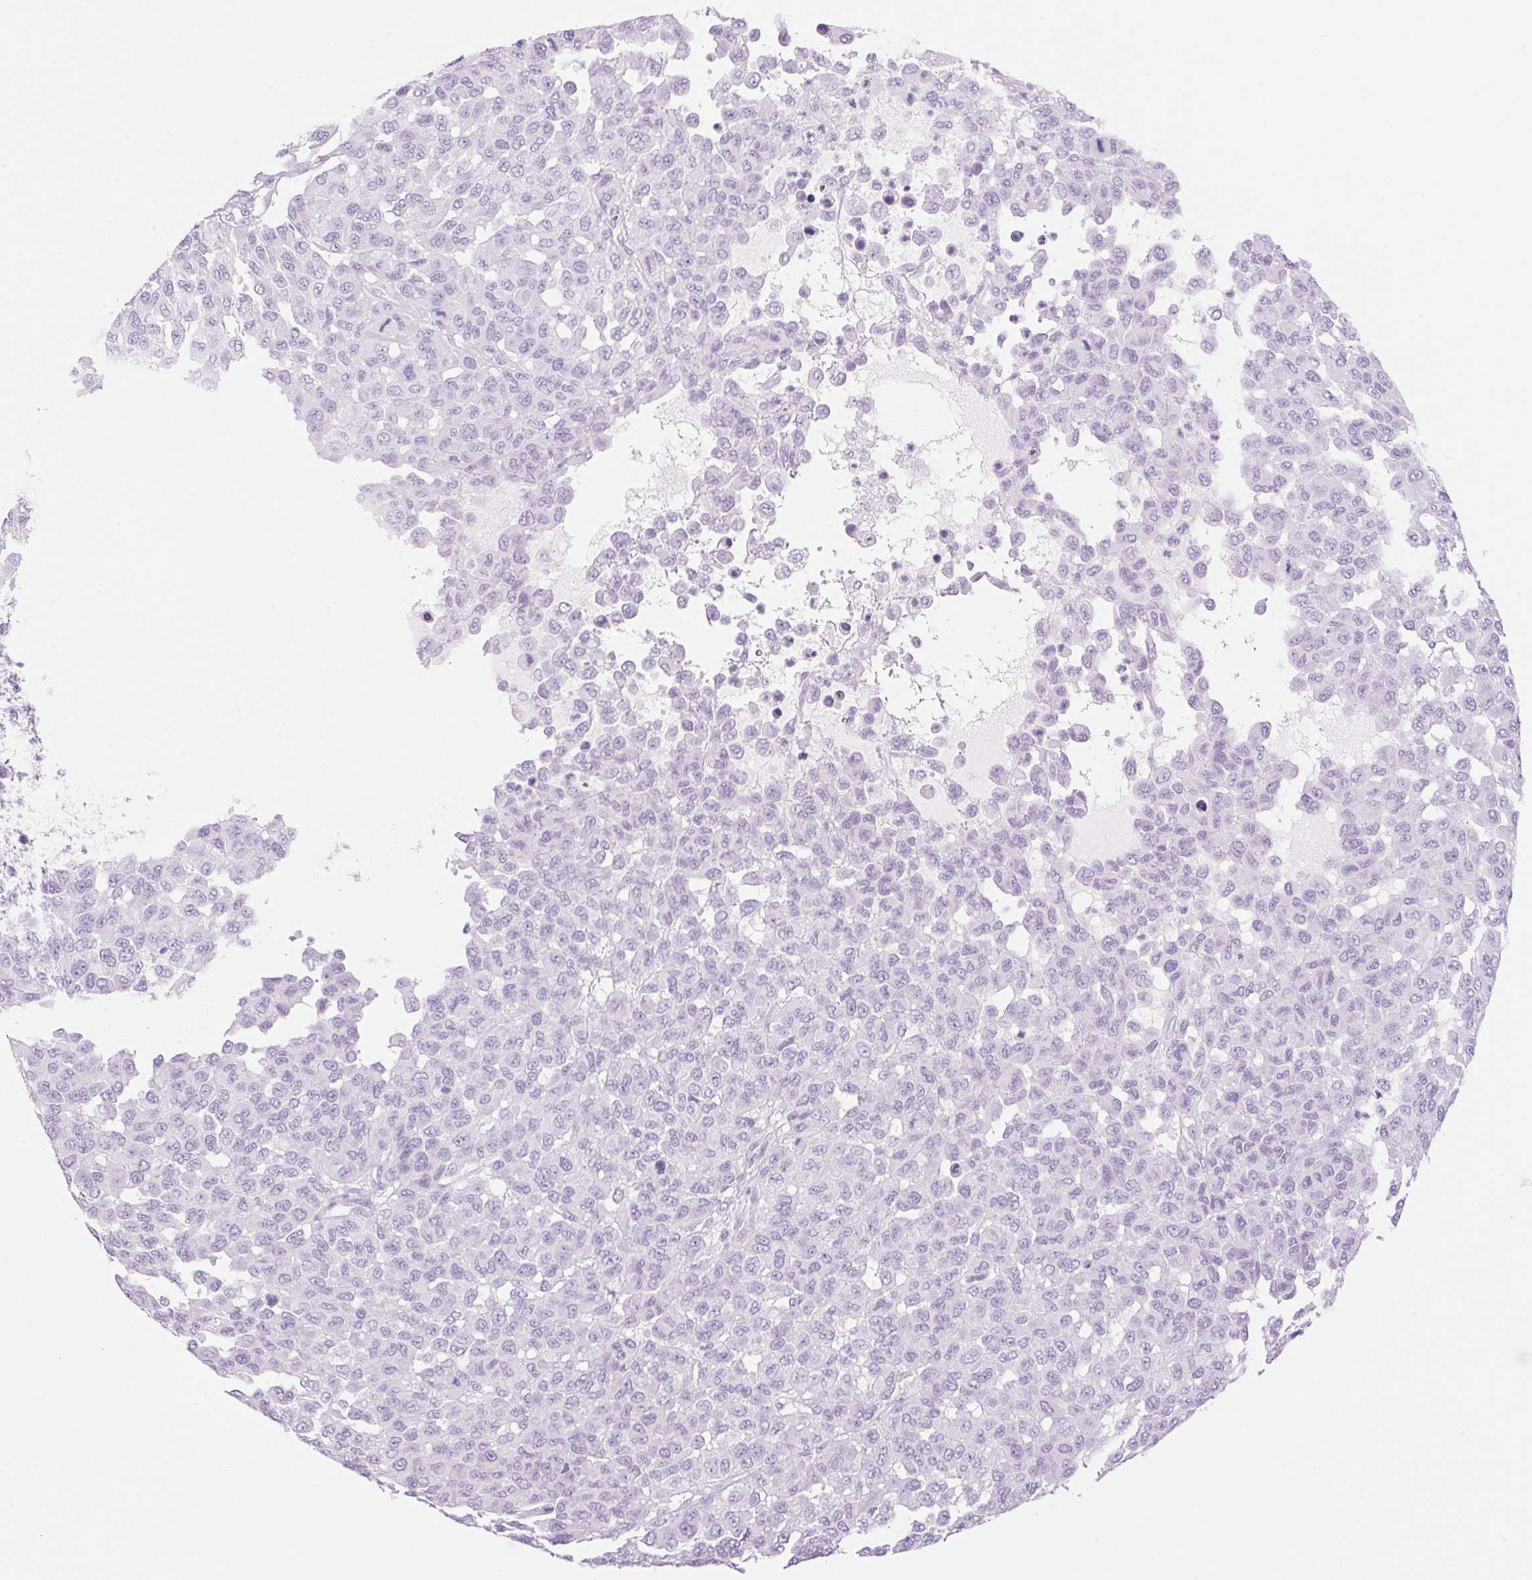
{"staining": {"intensity": "negative", "quantity": "none", "location": "none"}, "tissue": "melanoma", "cell_type": "Tumor cells", "image_type": "cancer", "snomed": [{"axis": "morphology", "description": "Malignant melanoma, NOS"}, {"axis": "topography", "description": "Skin"}], "caption": "Malignant melanoma was stained to show a protein in brown. There is no significant staining in tumor cells.", "gene": "SP140L", "patient": {"sex": "male", "age": 62}}